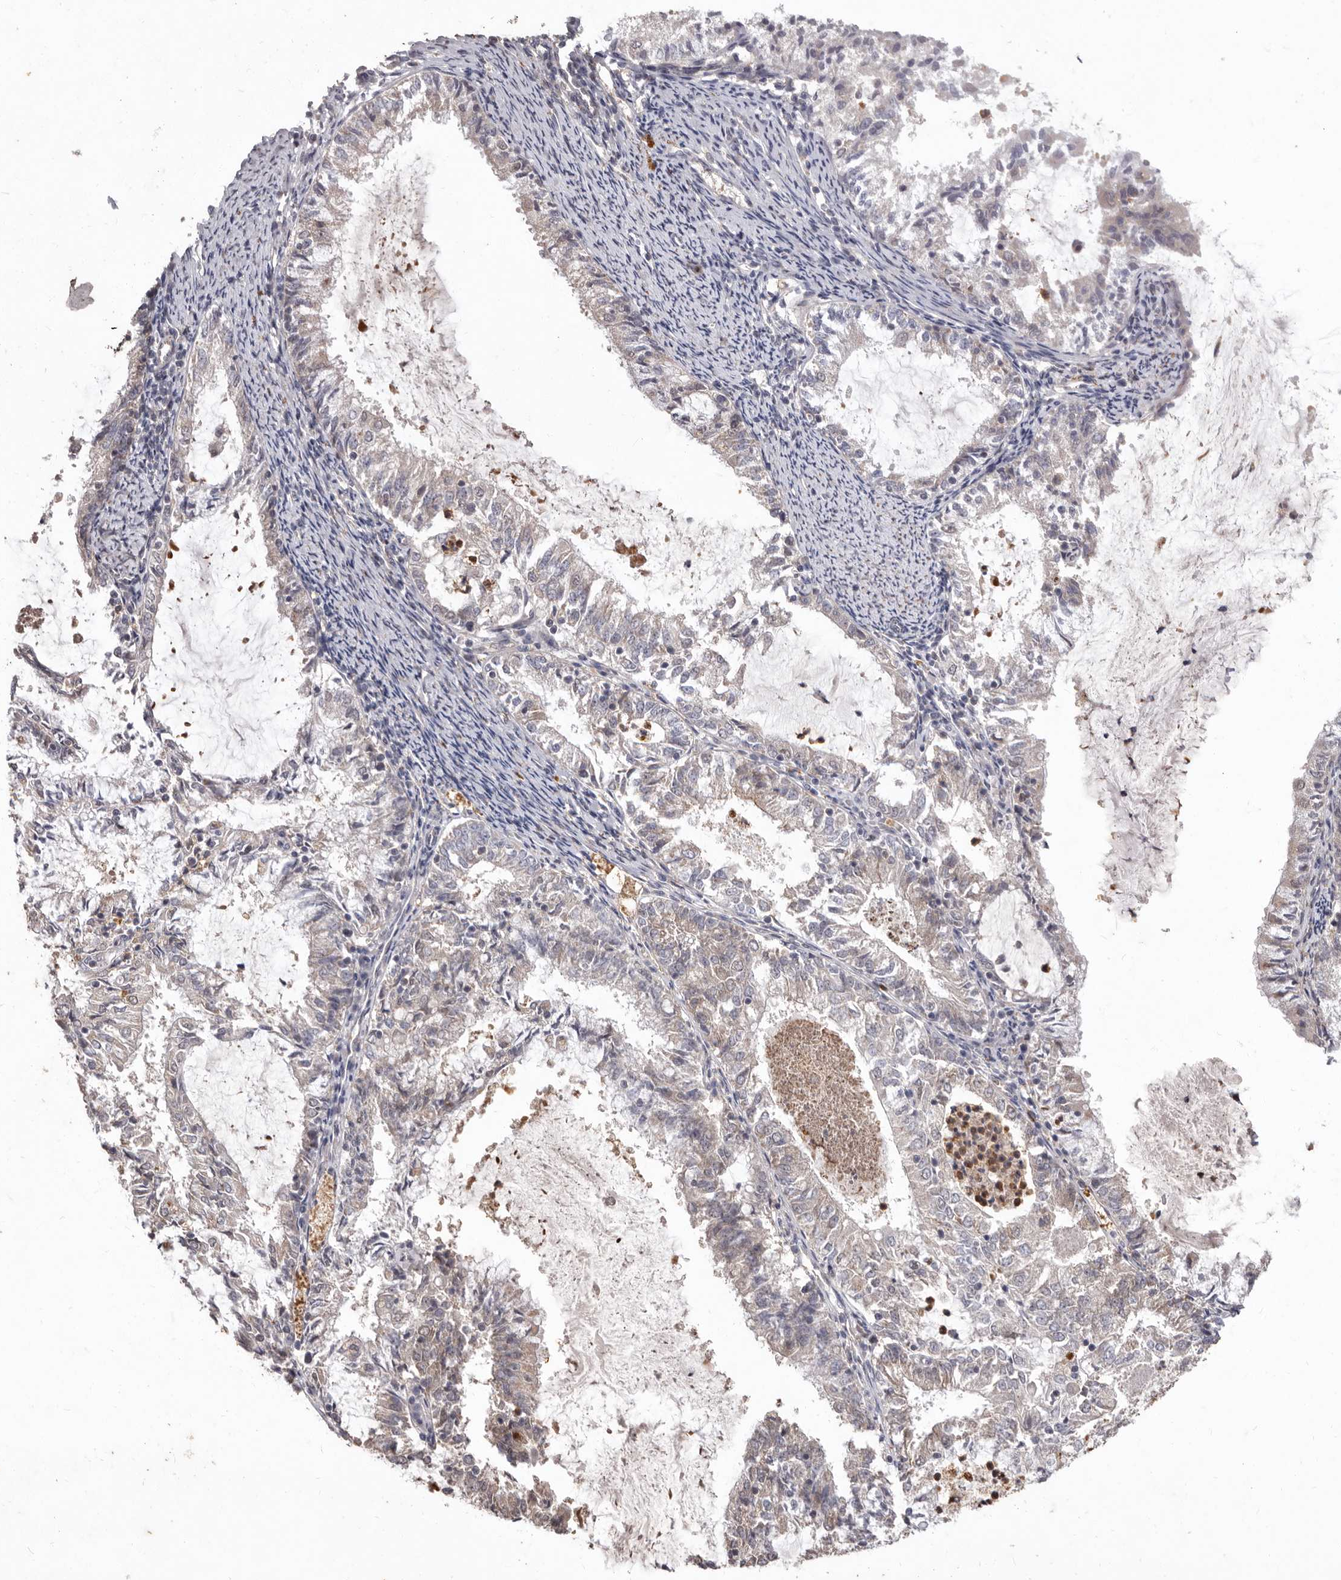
{"staining": {"intensity": "negative", "quantity": "none", "location": "none"}, "tissue": "endometrial cancer", "cell_type": "Tumor cells", "image_type": "cancer", "snomed": [{"axis": "morphology", "description": "Adenocarcinoma, NOS"}, {"axis": "topography", "description": "Endometrium"}], "caption": "The photomicrograph displays no significant expression in tumor cells of endometrial adenocarcinoma.", "gene": "ACLY", "patient": {"sex": "female", "age": 57}}